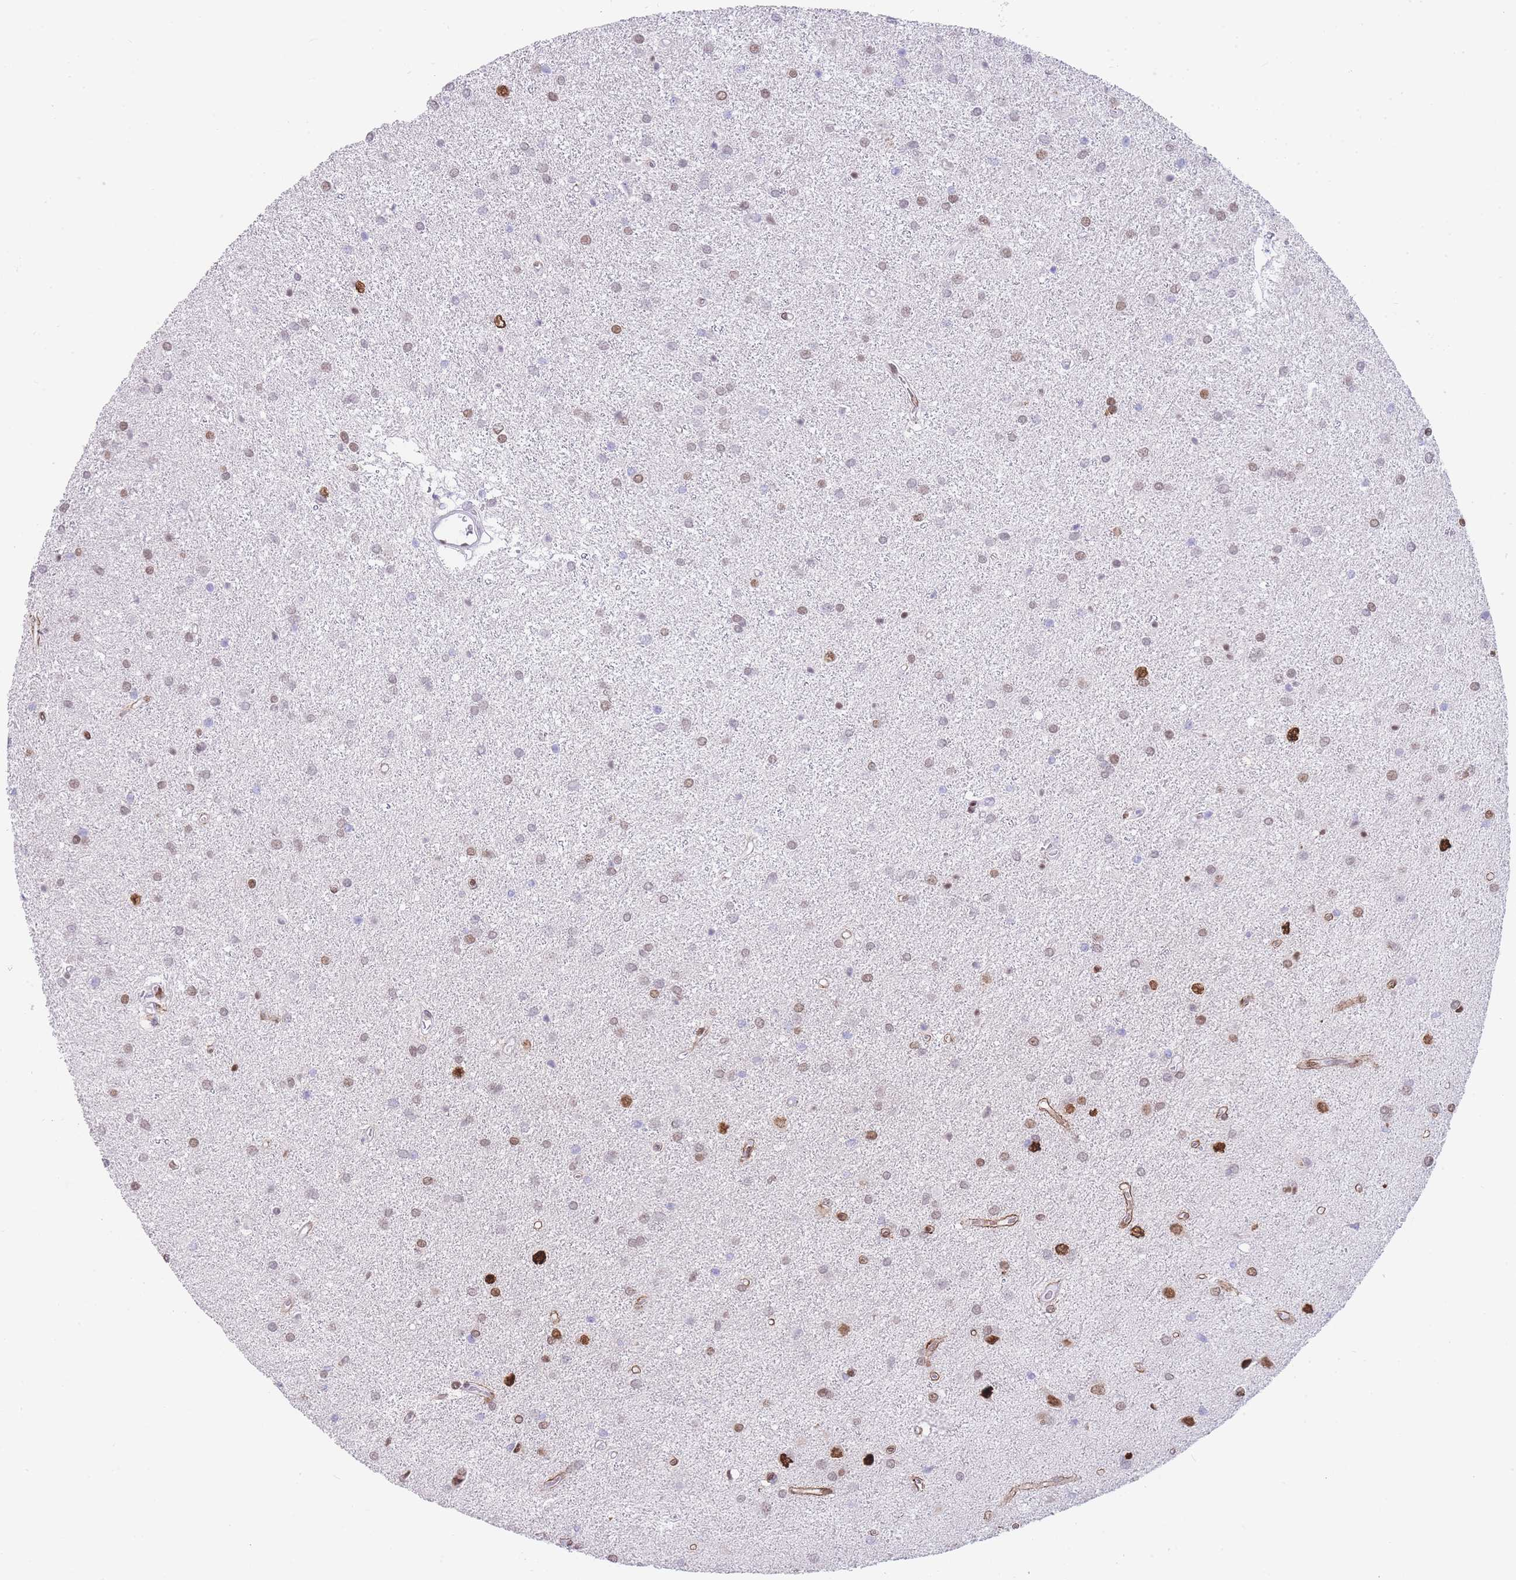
{"staining": {"intensity": "weak", "quantity": "<25%", "location": "nuclear"}, "tissue": "glioma", "cell_type": "Tumor cells", "image_type": "cancer", "snomed": [{"axis": "morphology", "description": "Glioma, malignant, High grade"}, {"axis": "topography", "description": "Brain"}], "caption": "A micrograph of human malignant high-grade glioma is negative for staining in tumor cells.", "gene": "PSMB5", "patient": {"sex": "female", "age": 50}}